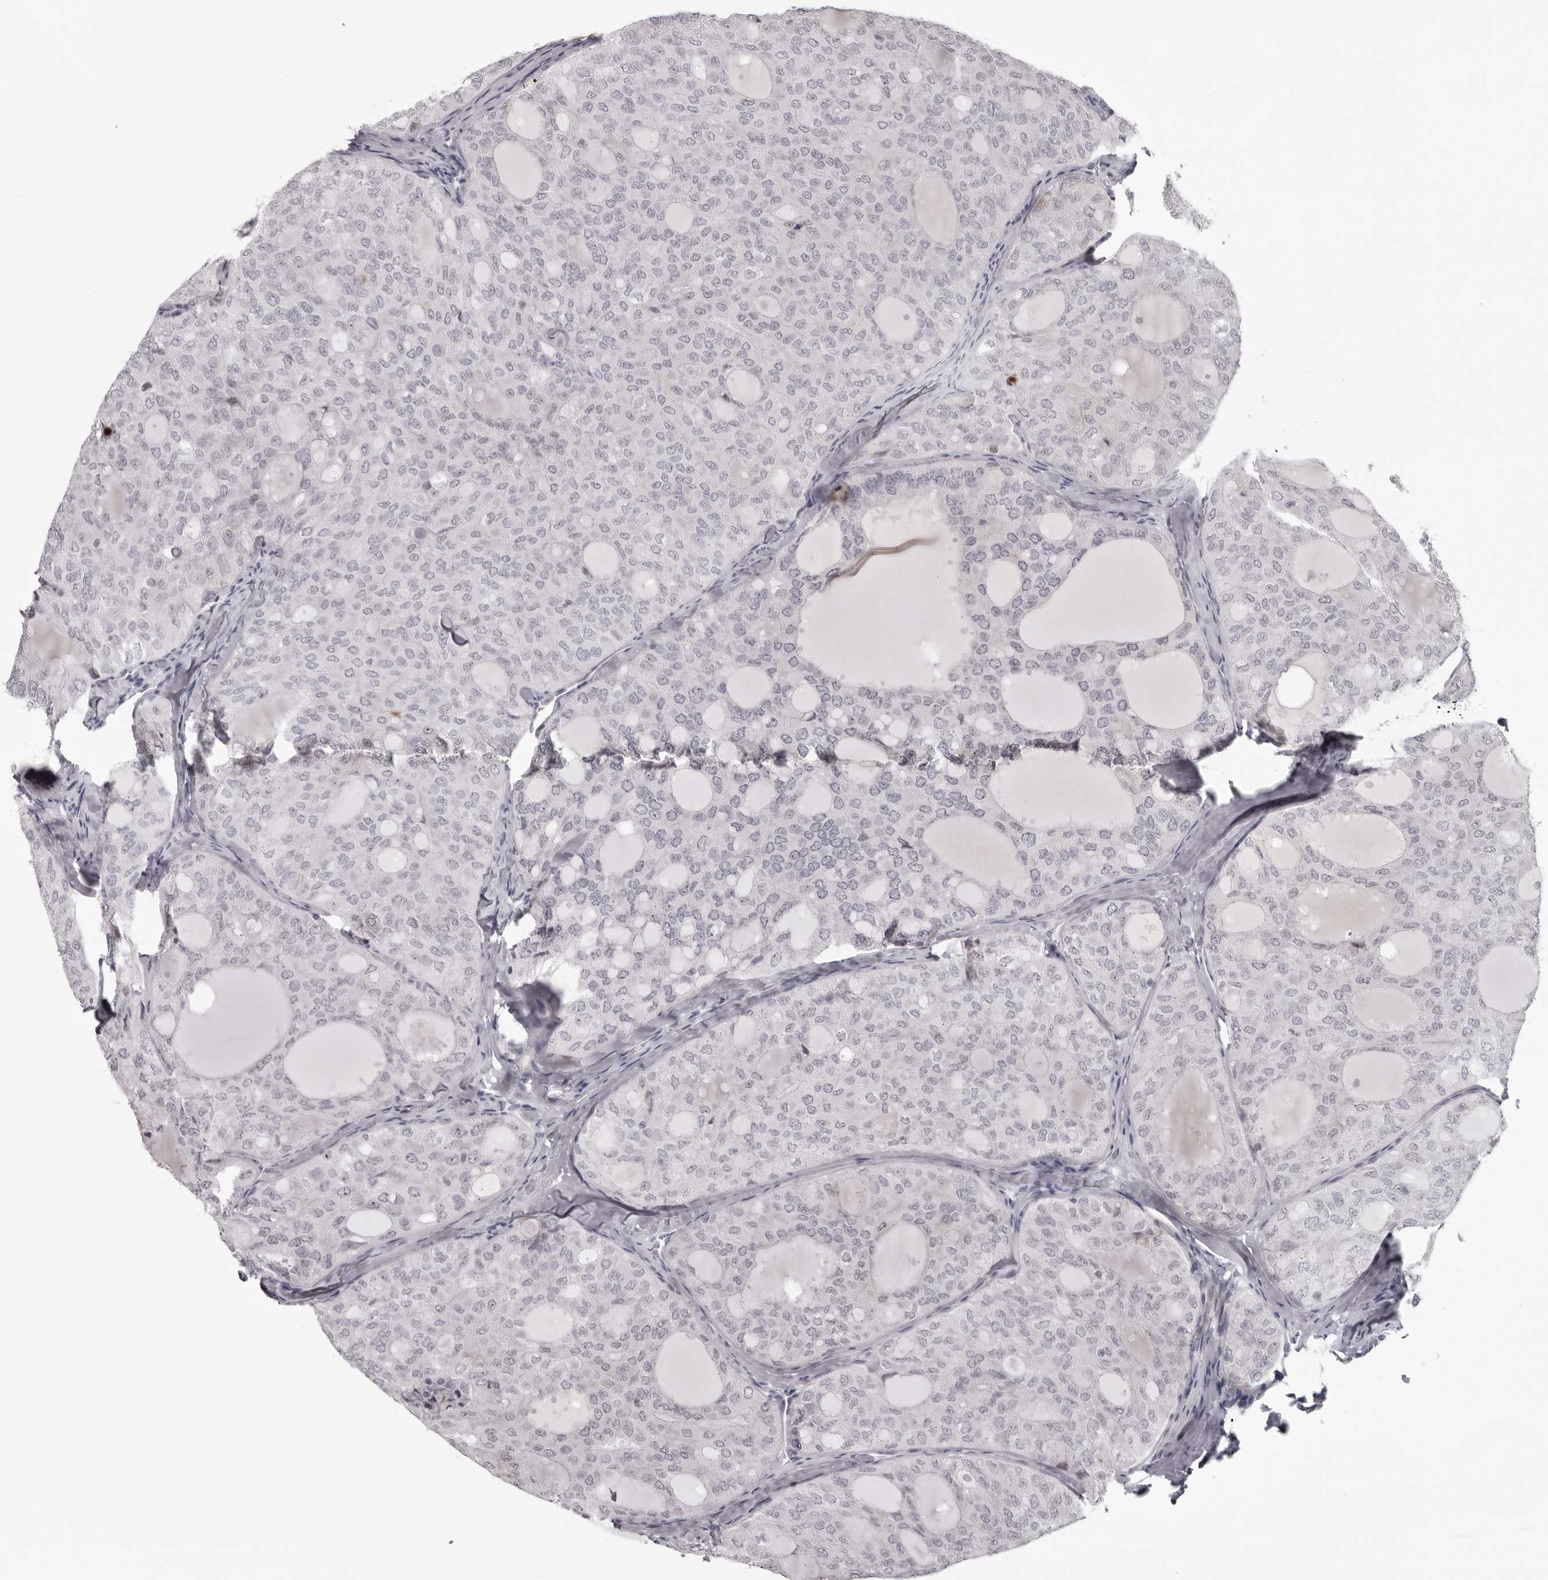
{"staining": {"intensity": "negative", "quantity": "none", "location": "none"}, "tissue": "thyroid cancer", "cell_type": "Tumor cells", "image_type": "cancer", "snomed": [{"axis": "morphology", "description": "Follicular adenoma carcinoma, NOS"}, {"axis": "topography", "description": "Thyroid gland"}], "caption": "The photomicrograph reveals no staining of tumor cells in thyroid cancer.", "gene": "HELZ", "patient": {"sex": "male", "age": 75}}